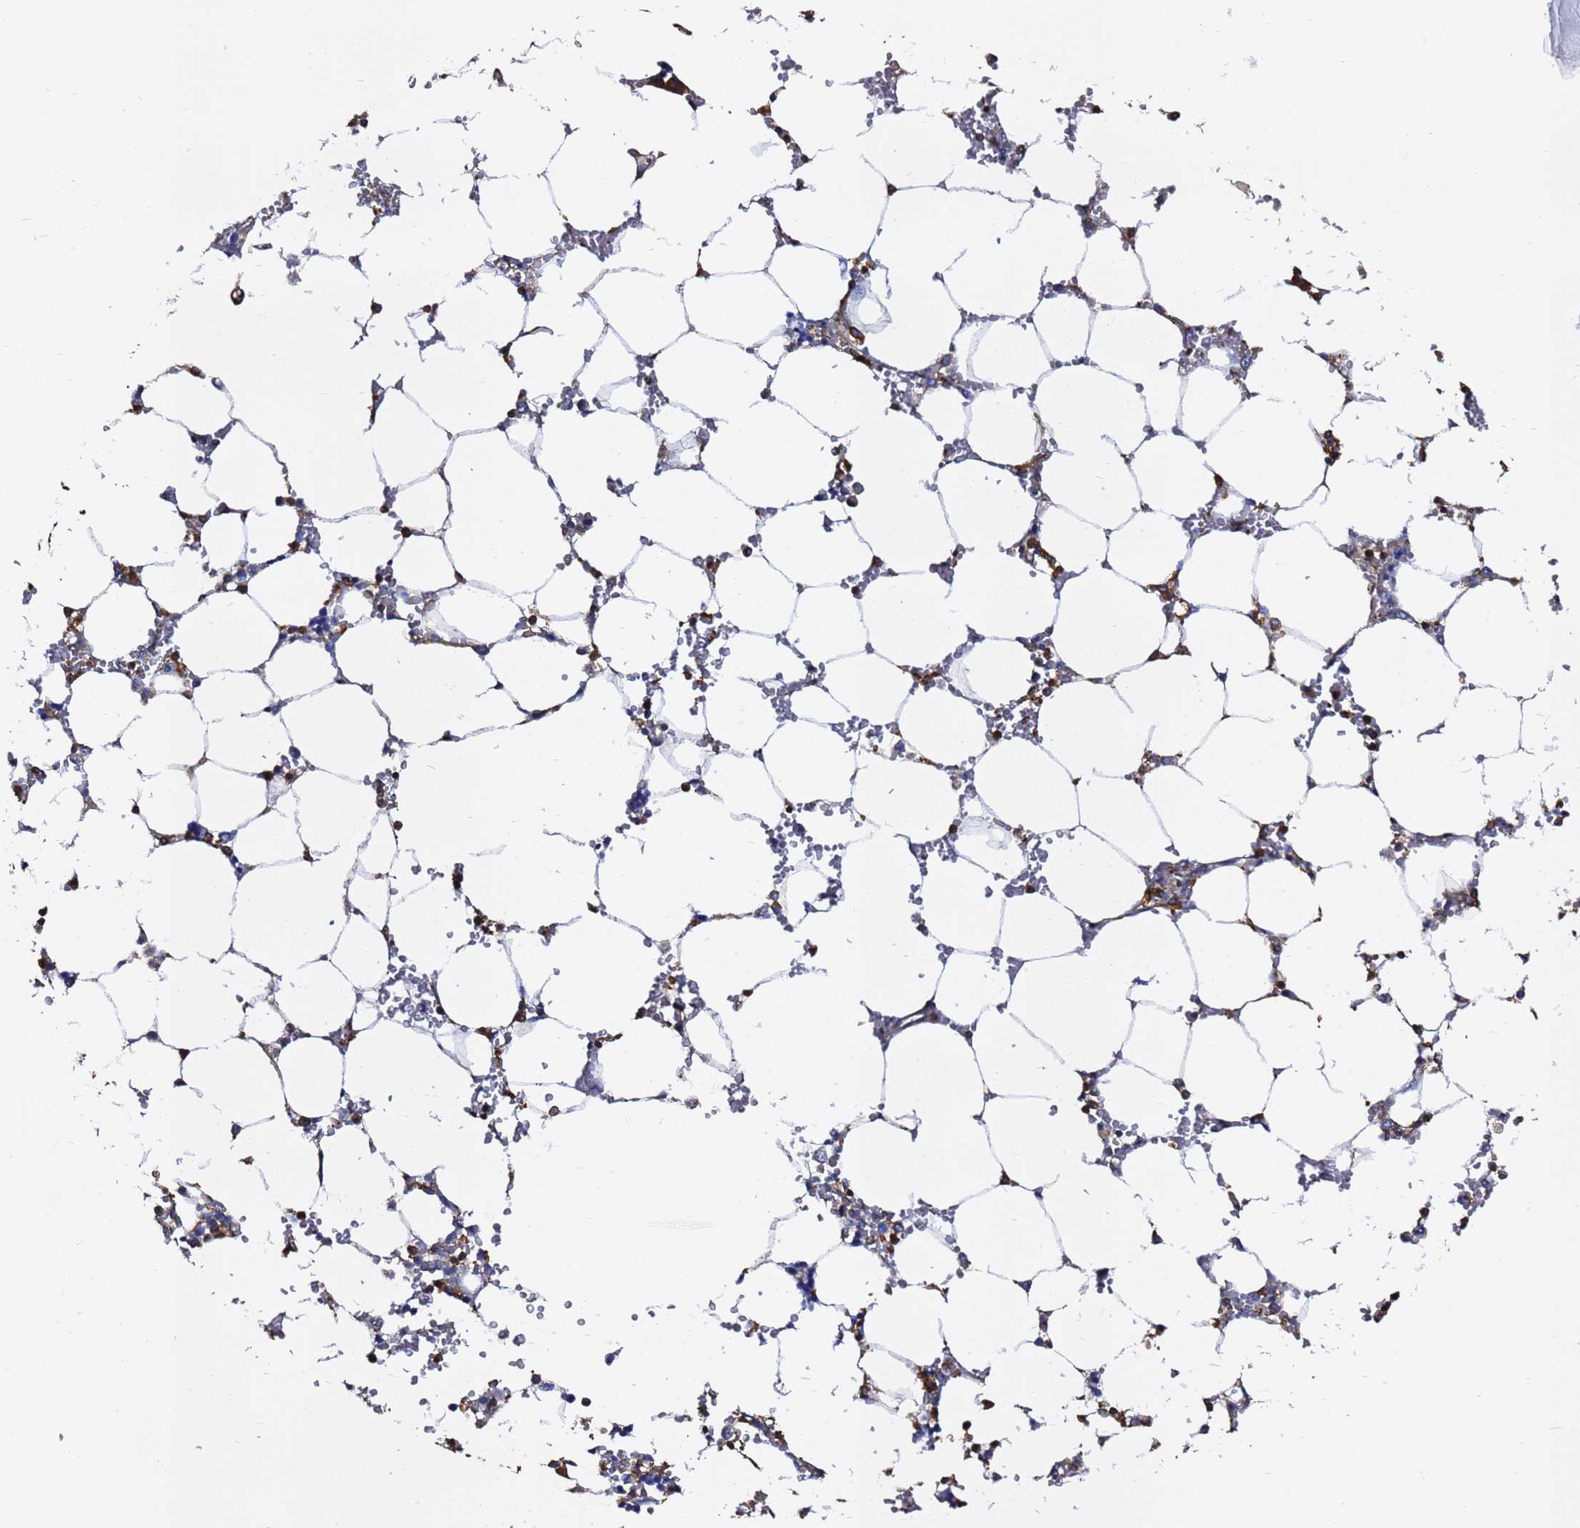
{"staining": {"intensity": "strong", "quantity": "<25%", "location": "cytoplasmic/membranous"}, "tissue": "bone marrow", "cell_type": "Hematopoietic cells", "image_type": "normal", "snomed": [{"axis": "morphology", "description": "Normal tissue, NOS"}, {"axis": "topography", "description": "Bone marrow"}], "caption": "Protein analysis of unremarkable bone marrow exhibits strong cytoplasmic/membranous staining in approximately <25% of hematopoietic cells. (Stains: DAB (3,3'-diaminobenzidine) in brown, nuclei in blue, Microscopy: brightfield microscopy at high magnification).", "gene": "ACTA1", "patient": {"sex": "male", "age": 64}}